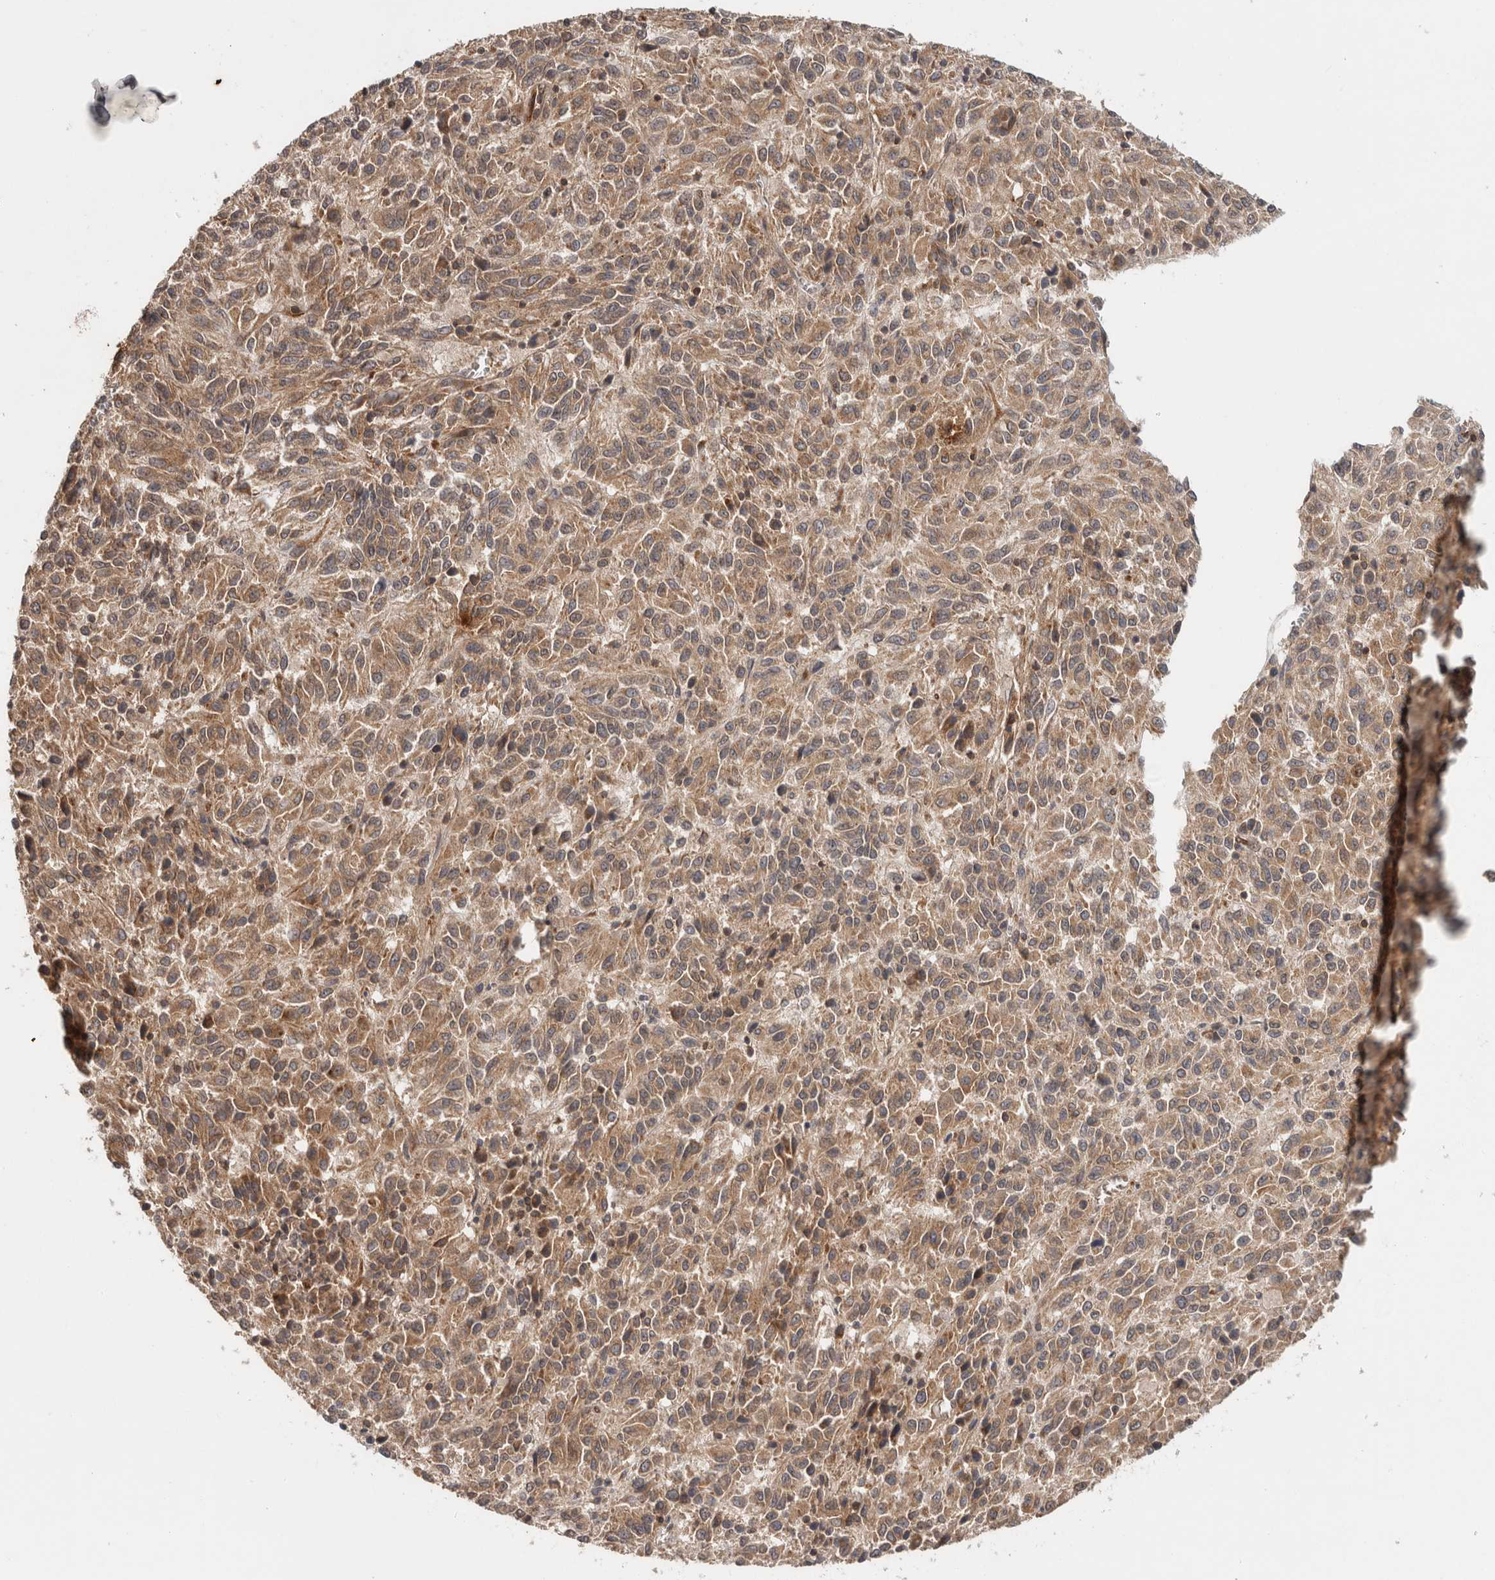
{"staining": {"intensity": "moderate", "quantity": ">75%", "location": "cytoplasmic/membranous"}, "tissue": "melanoma", "cell_type": "Tumor cells", "image_type": "cancer", "snomed": [{"axis": "morphology", "description": "Malignant melanoma, Metastatic site"}, {"axis": "topography", "description": "Lung"}], "caption": "Immunohistochemical staining of human melanoma demonstrates medium levels of moderate cytoplasmic/membranous expression in approximately >75% of tumor cells.", "gene": "HMOX2", "patient": {"sex": "male", "age": 64}}